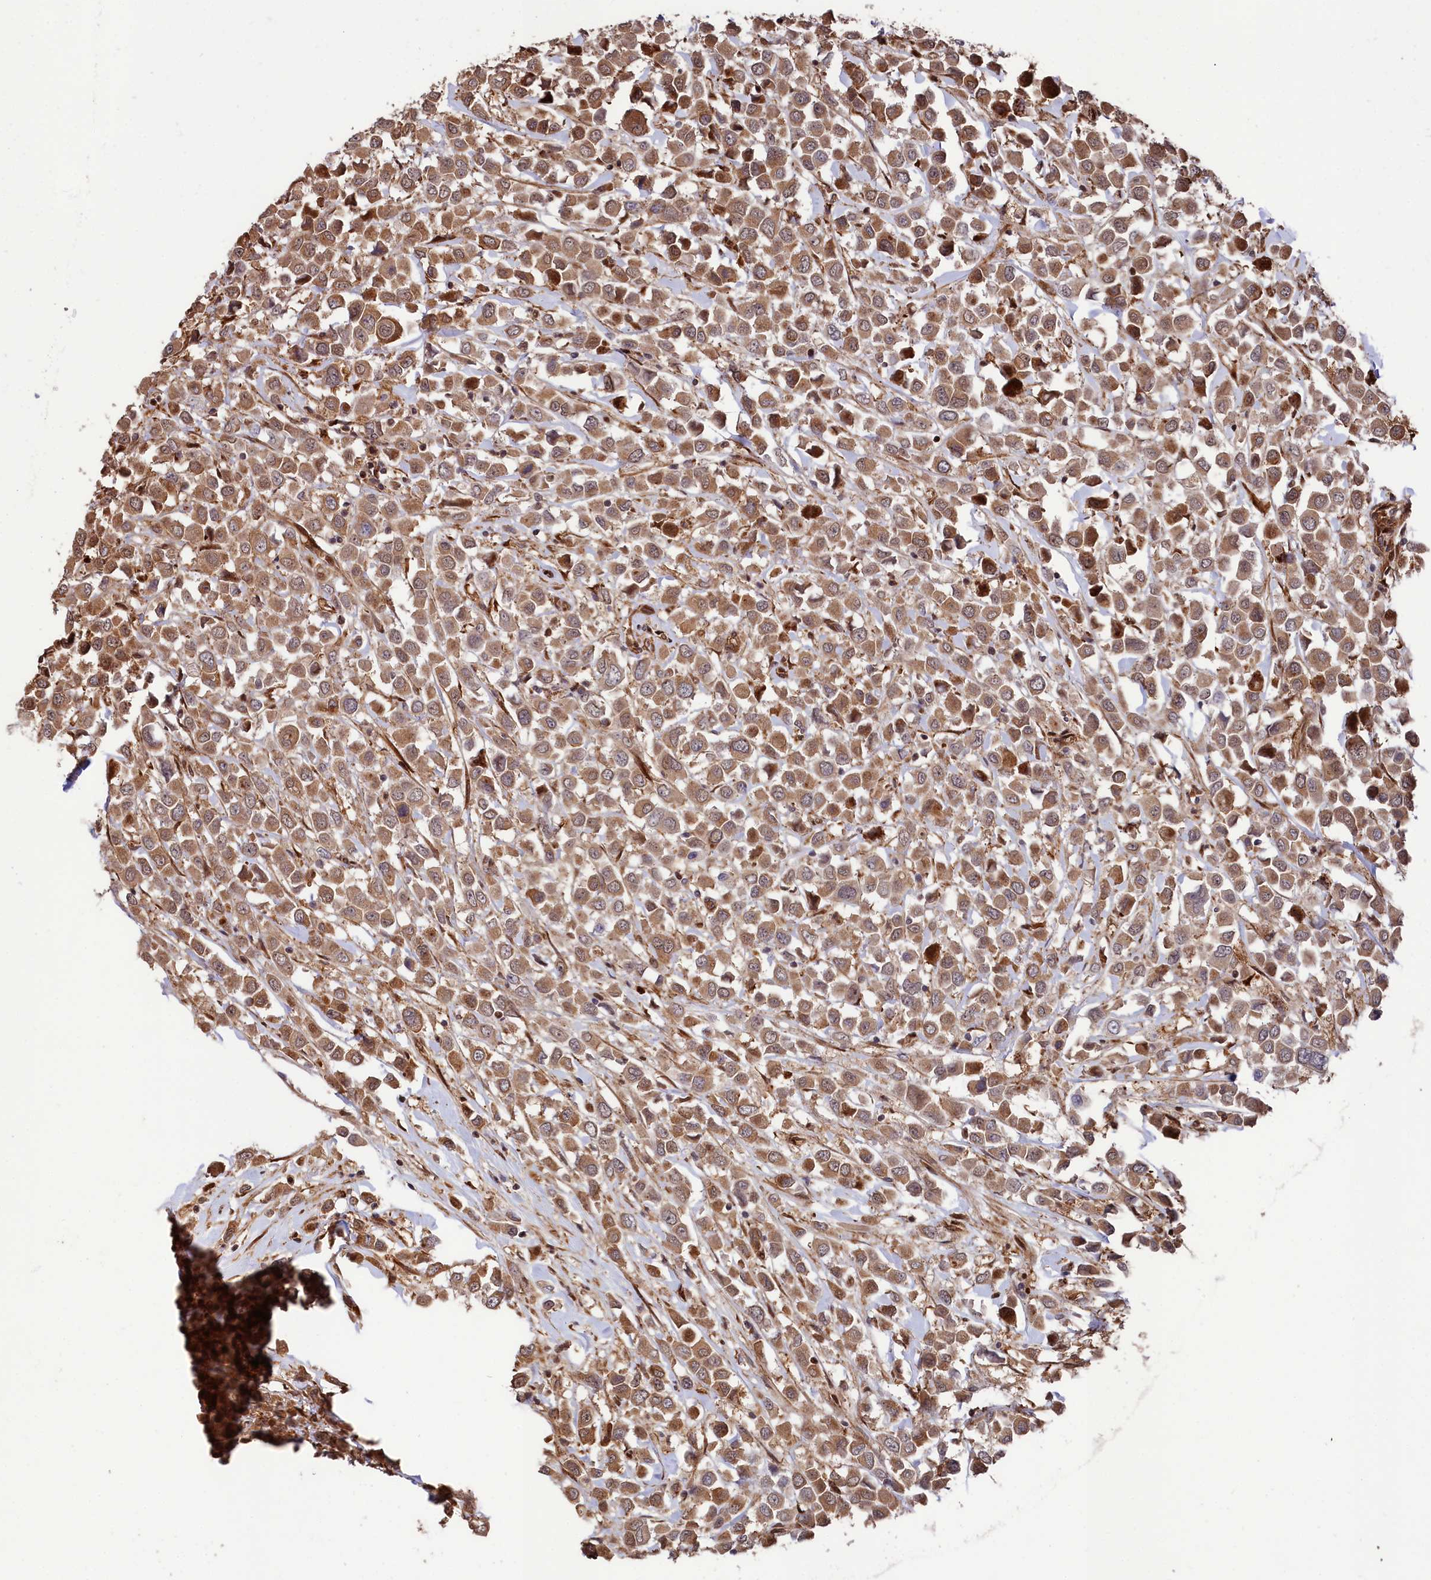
{"staining": {"intensity": "moderate", "quantity": ">75%", "location": "cytoplasmic/membranous"}, "tissue": "breast cancer", "cell_type": "Tumor cells", "image_type": "cancer", "snomed": [{"axis": "morphology", "description": "Duct carcinoma"}, {"axis": "topography", "description": "Breast"}], "caption": "Protein positivity by immunohistochemistry demonstrates moderate cytoplasmic/membranous expression in approximately >75% of tumor cells in intraductal carcinoma (breast).", "gene": "TNKS1BP1", "patient": {"sex": "female", "age": 61}}